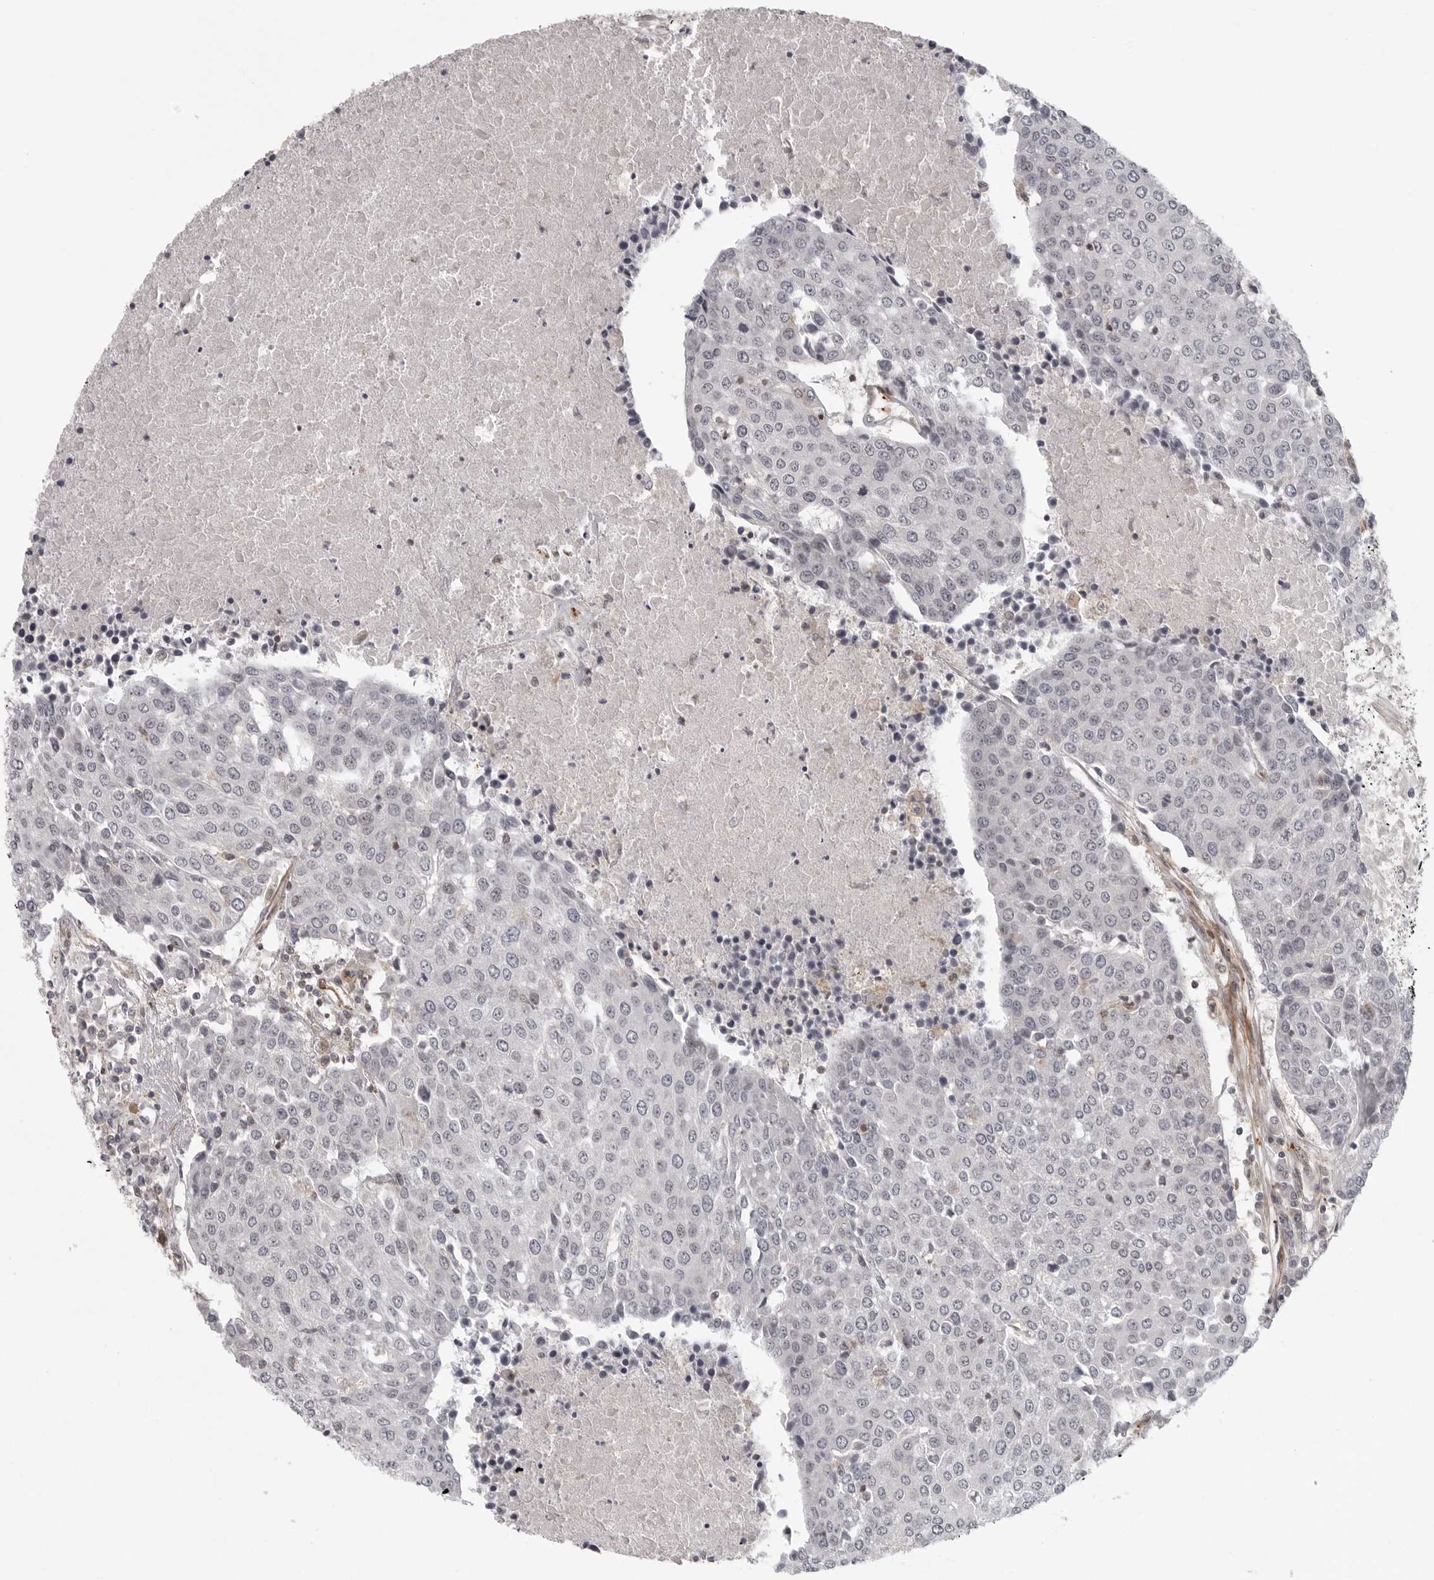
{"staining": {"intensity": "negative", "quantity": "none", "location": "none"}, "tissue": "urothelial cancer", "cell_type": "Tumor cells", "image_type": "cancer", "snomed": [{"axis": "morphology", "description": "Urothelial carcinoma, High grade"}, {"axis": "topography", "description": "Urinary bladder"}], "caption": "Immunohistochemical staining of urothelial cancer exhibits no significant positivity in tumor cells. (DAB (3,3'-diaminobenzidine) IHC with hematoxylin counter stain).", "gene": "TUT4", "patient": {"sex": "female", "age": 85}}